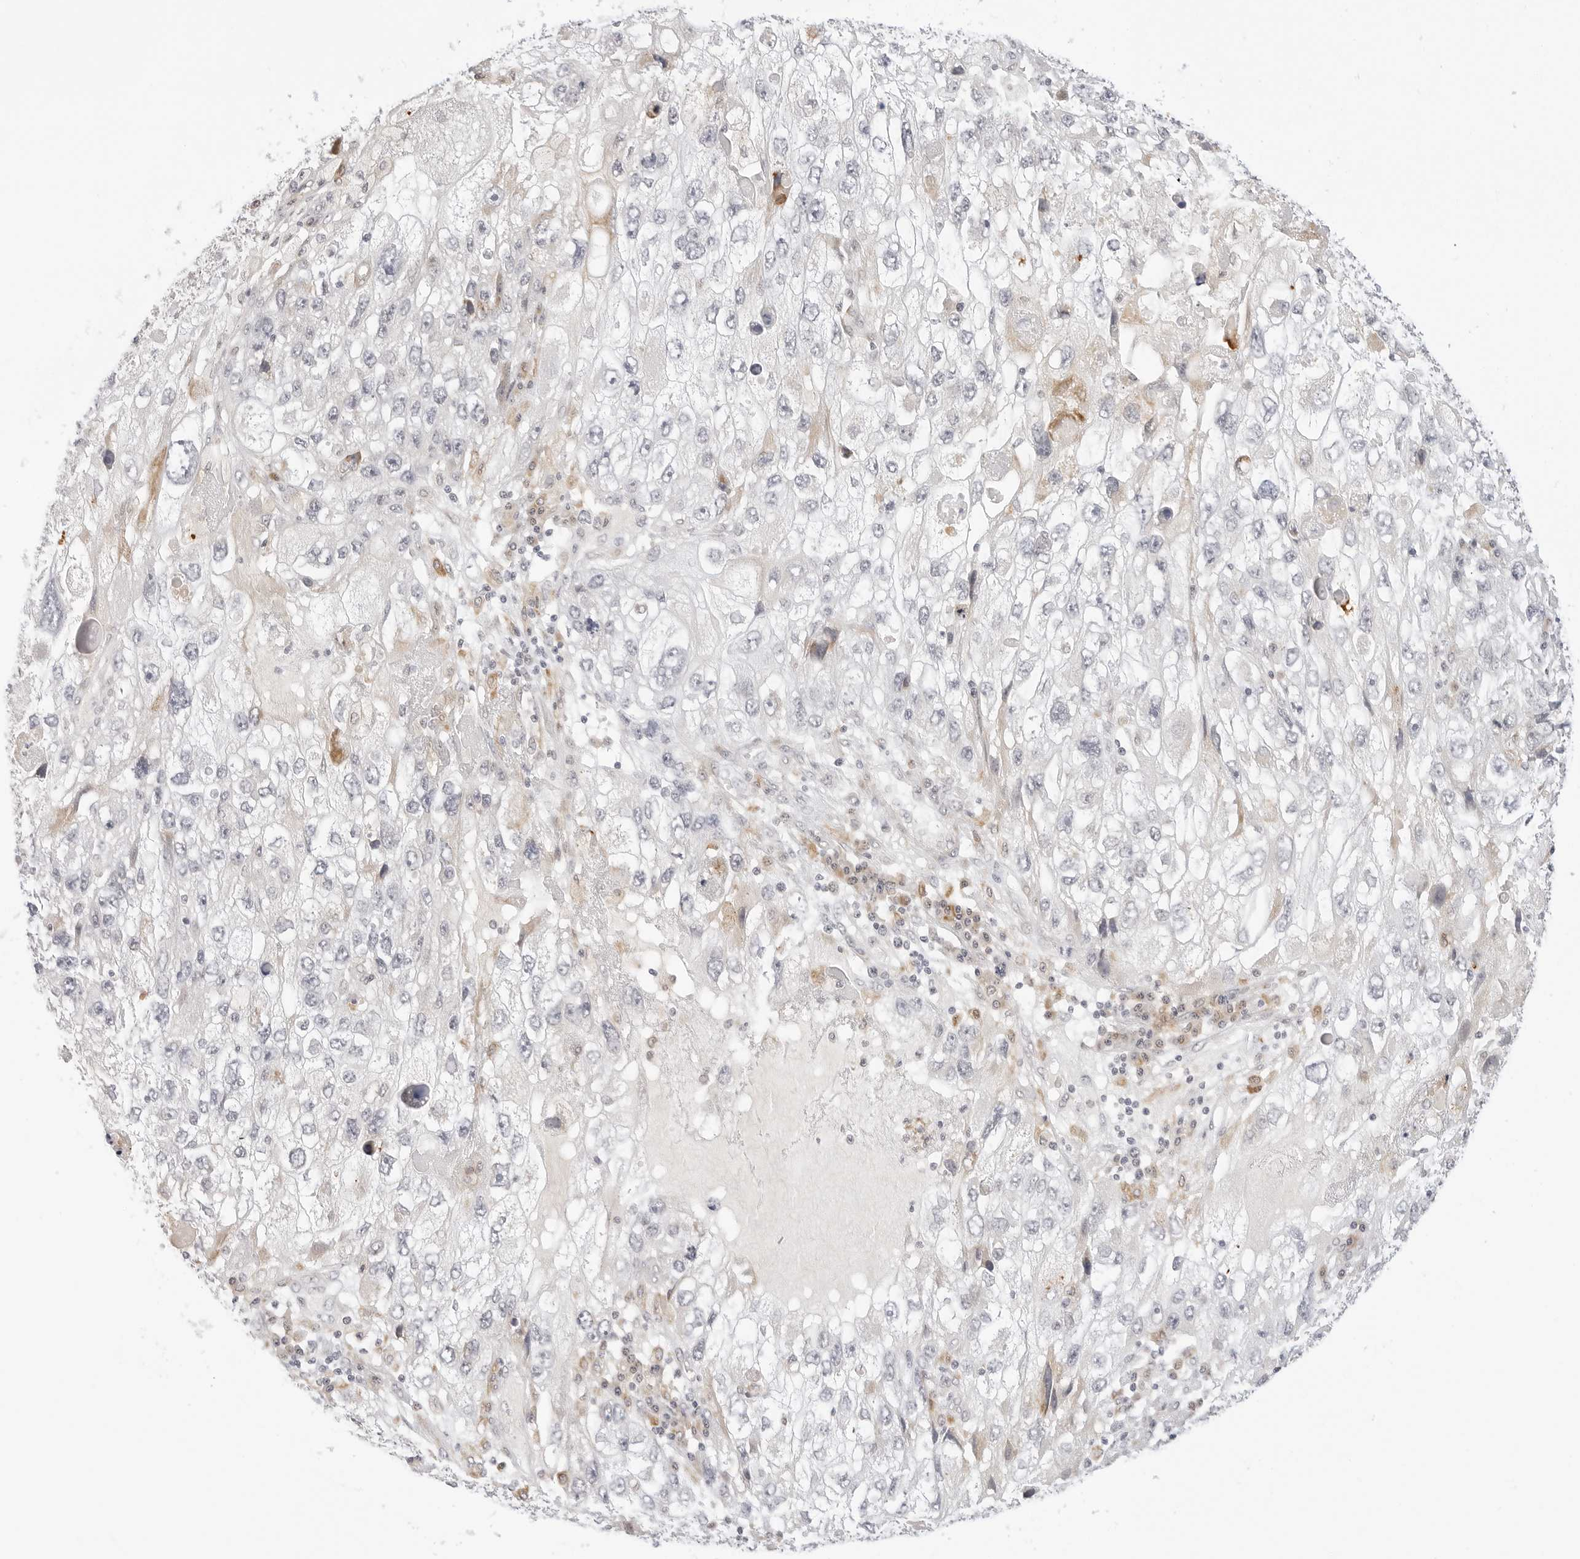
{"staining": {"intensity": "negative", "quantity": "none", "location": "none"}, "tissue": "endometrial cancer", "cell_type": "Tumor cells", "image_type": "cancer", "snomed": [{"axis": "morphology", "description": "Adenocarcinoma, NOS"}, {"axis": "topography", "description": "Endometrium"}], "caption": "A histopathology image of human endometrial cancer (adenocarcinoma) is negative for staining in tumor cells.", "gene": "XKR4", "patient": {"sex": "female", "age": 49}}